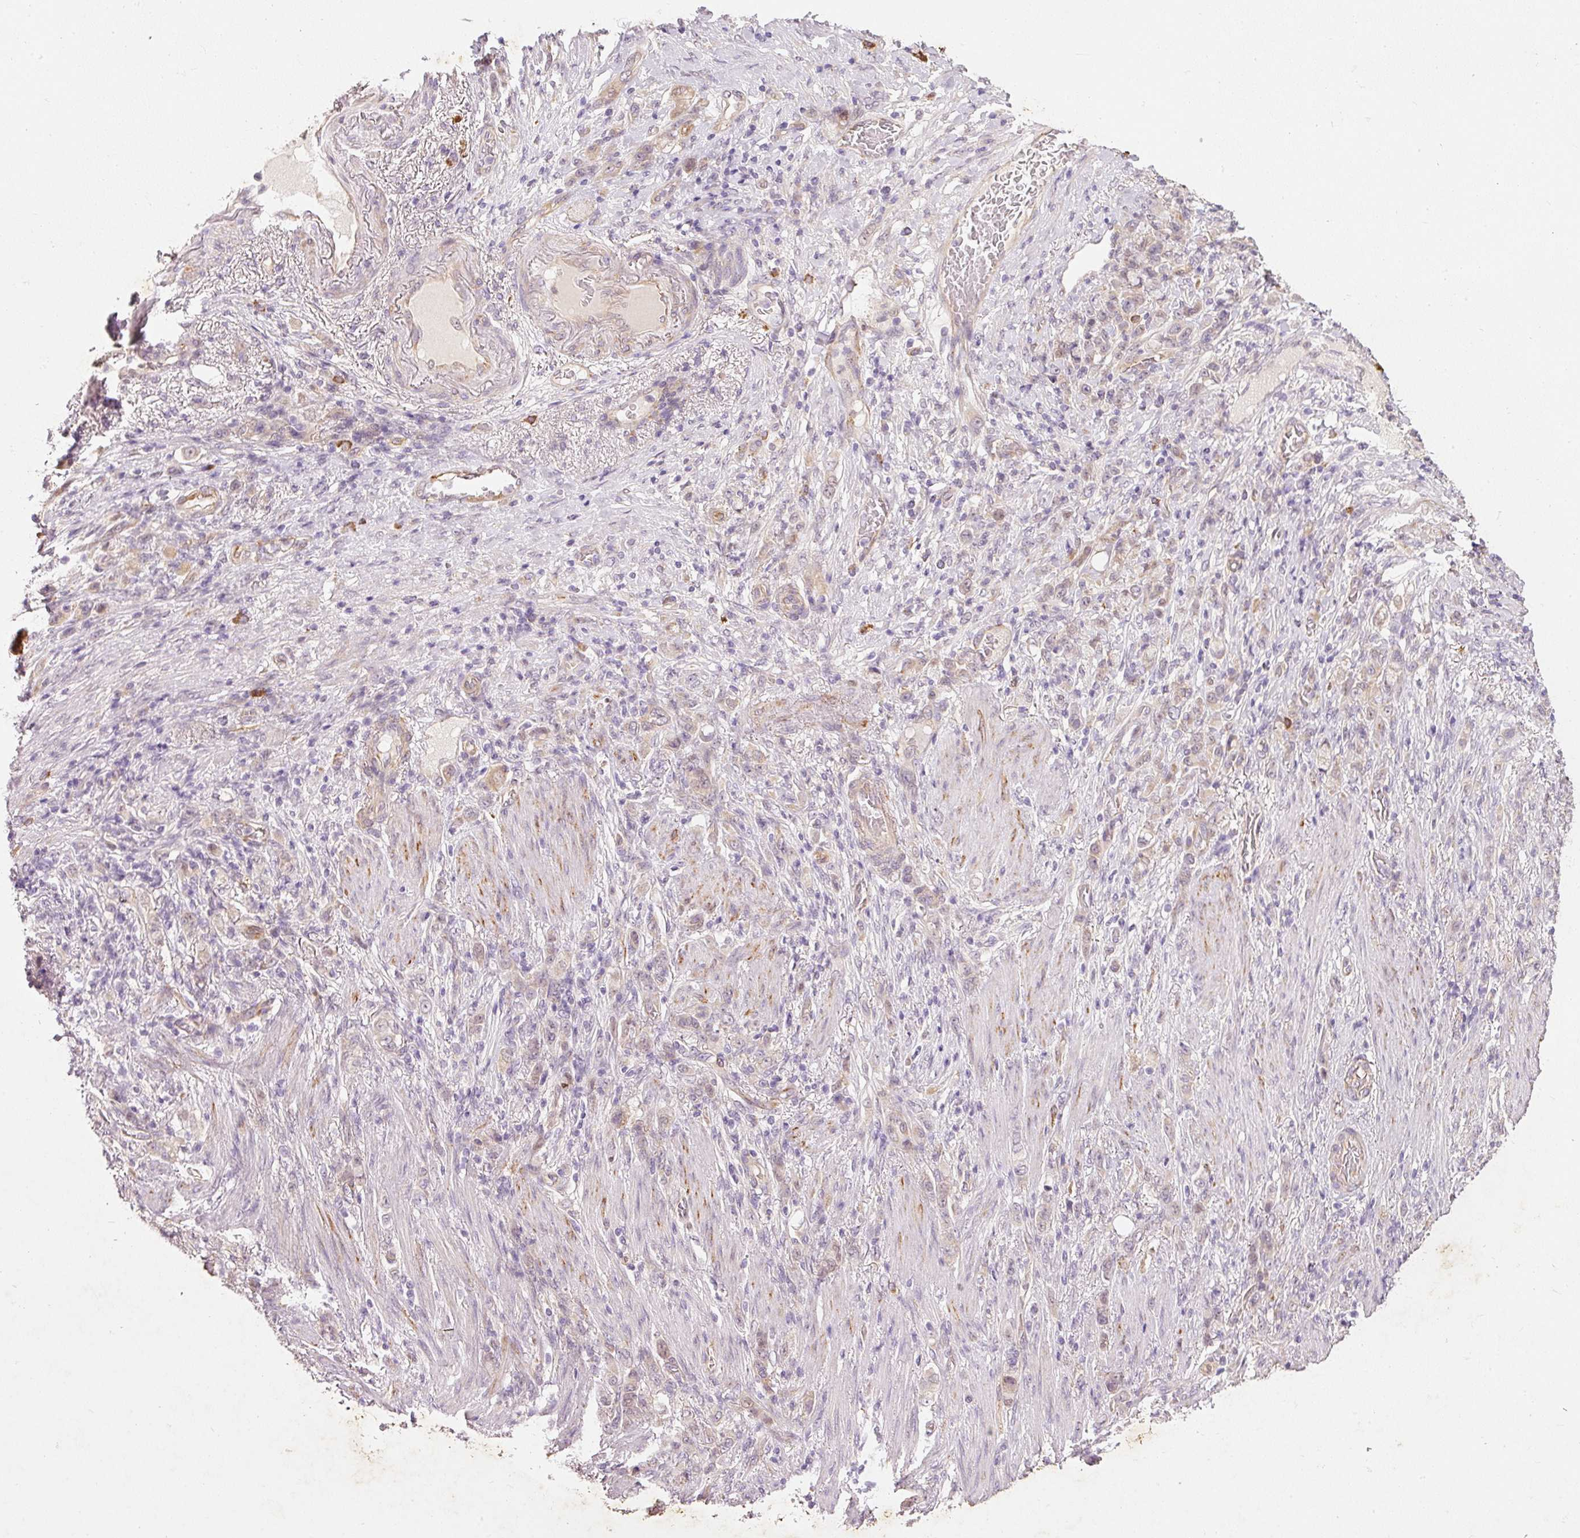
{"staining": {"intensity": "negative", "quantity": "none", "location": "none"}, "tissue": "stomach cancer", "cell_type": "Tumor cells", "image_type": "cancer", "snomed": [{"axis": "morphology", "description": "Adenocarcinoma, NOS"}, {"axis": "topography", "description": "Stomach"}], "caption": "Tumor cells are negative for protein expression in human stomach cancer (adenocarcinoma).", "gene": "RGL2", "patient": {"sex": "female", "age": 79}}